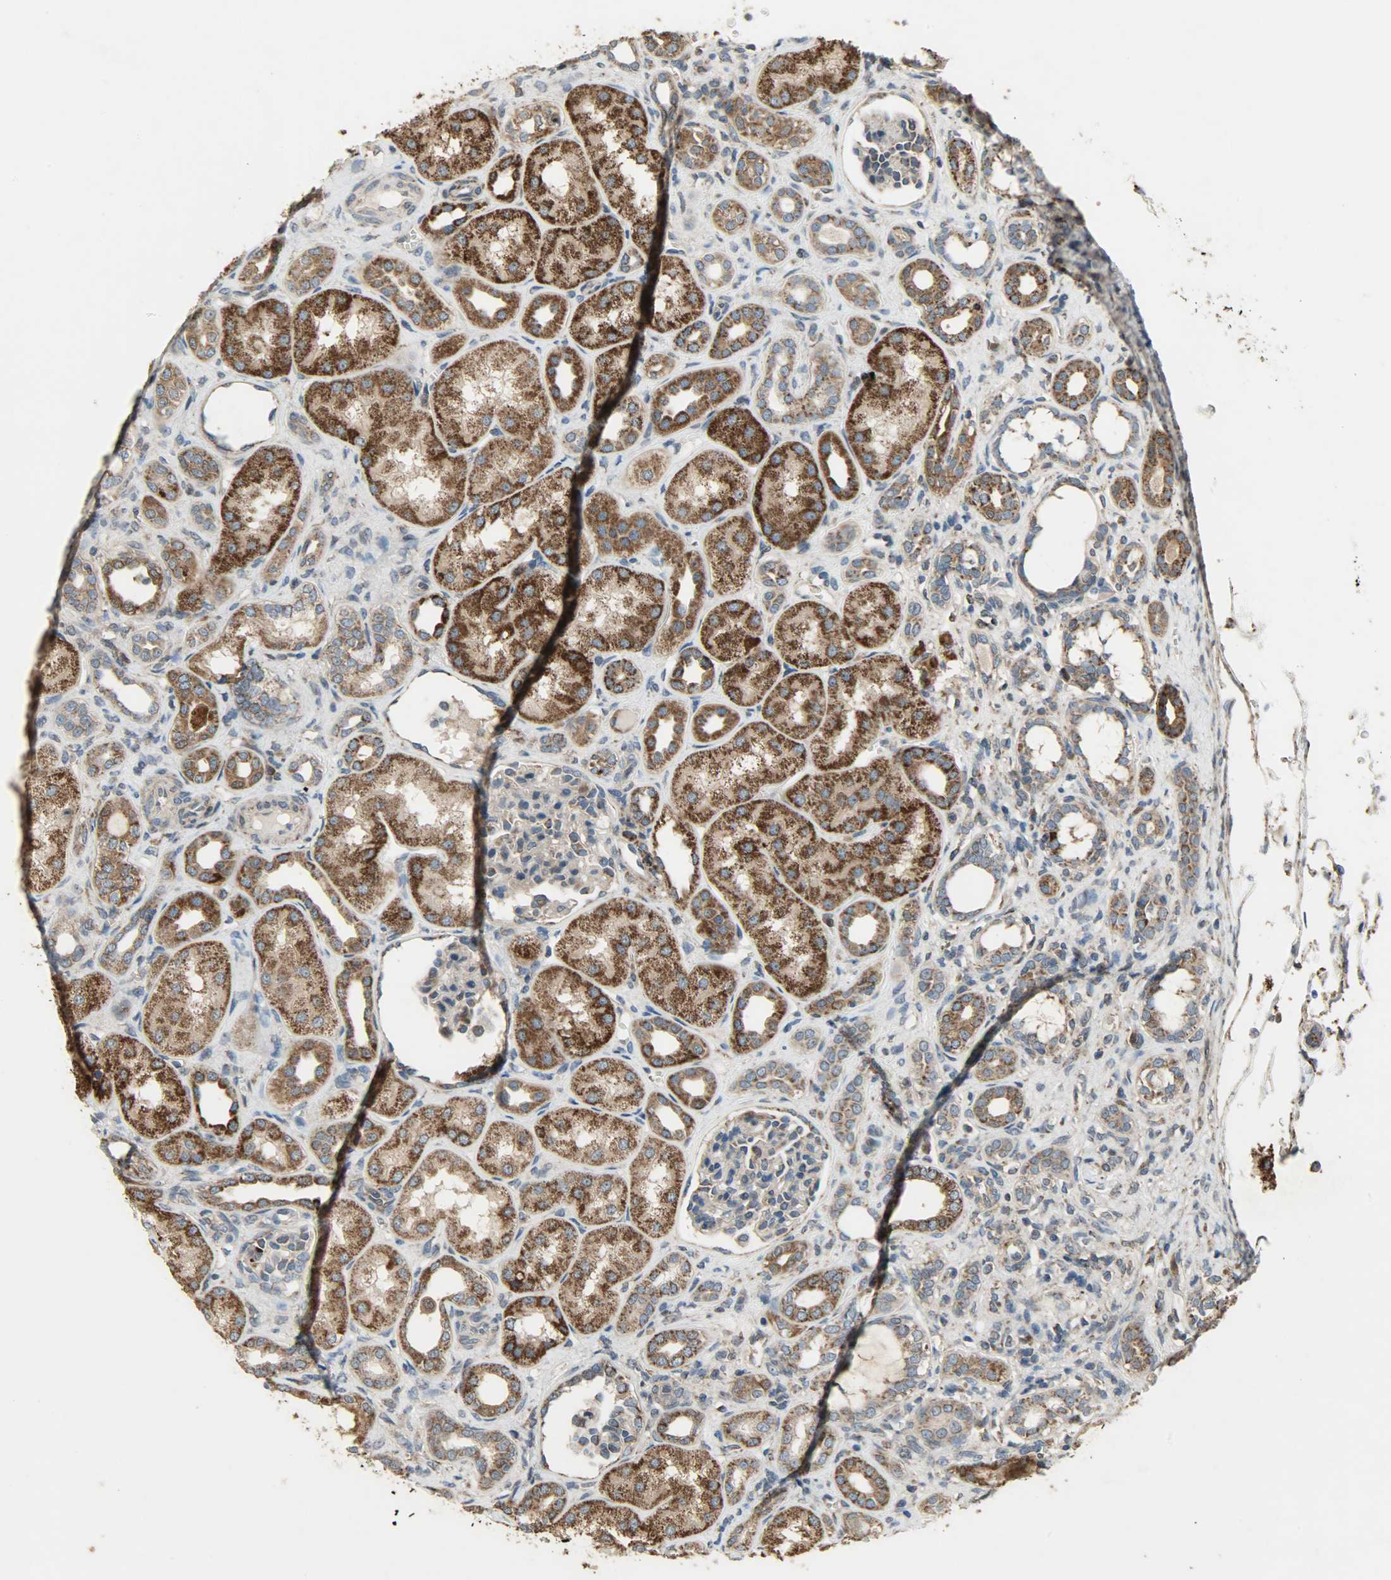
{"staining": {"intensity": "moderate", "quantity": "25%-75%", "location": "cytoplasmic/membranous"}, "tissue": "kidney", "cell_type": "Cells in glomeruli", "image_type": "normal", "snomed": [{"axis": "morphology", "description": "Normal tissue, NOS"}, {"axis": "topography", "description": "Kidney"}], "caption": "High-power microscopy captured an IHC image of unremarkable kidney, revealing moderate cytoplasmic/membranous expression in approximately 25%-75% of cells in glomeruli.", "gene": "AMT", "patient": {"sex": "male", "age": 7}}